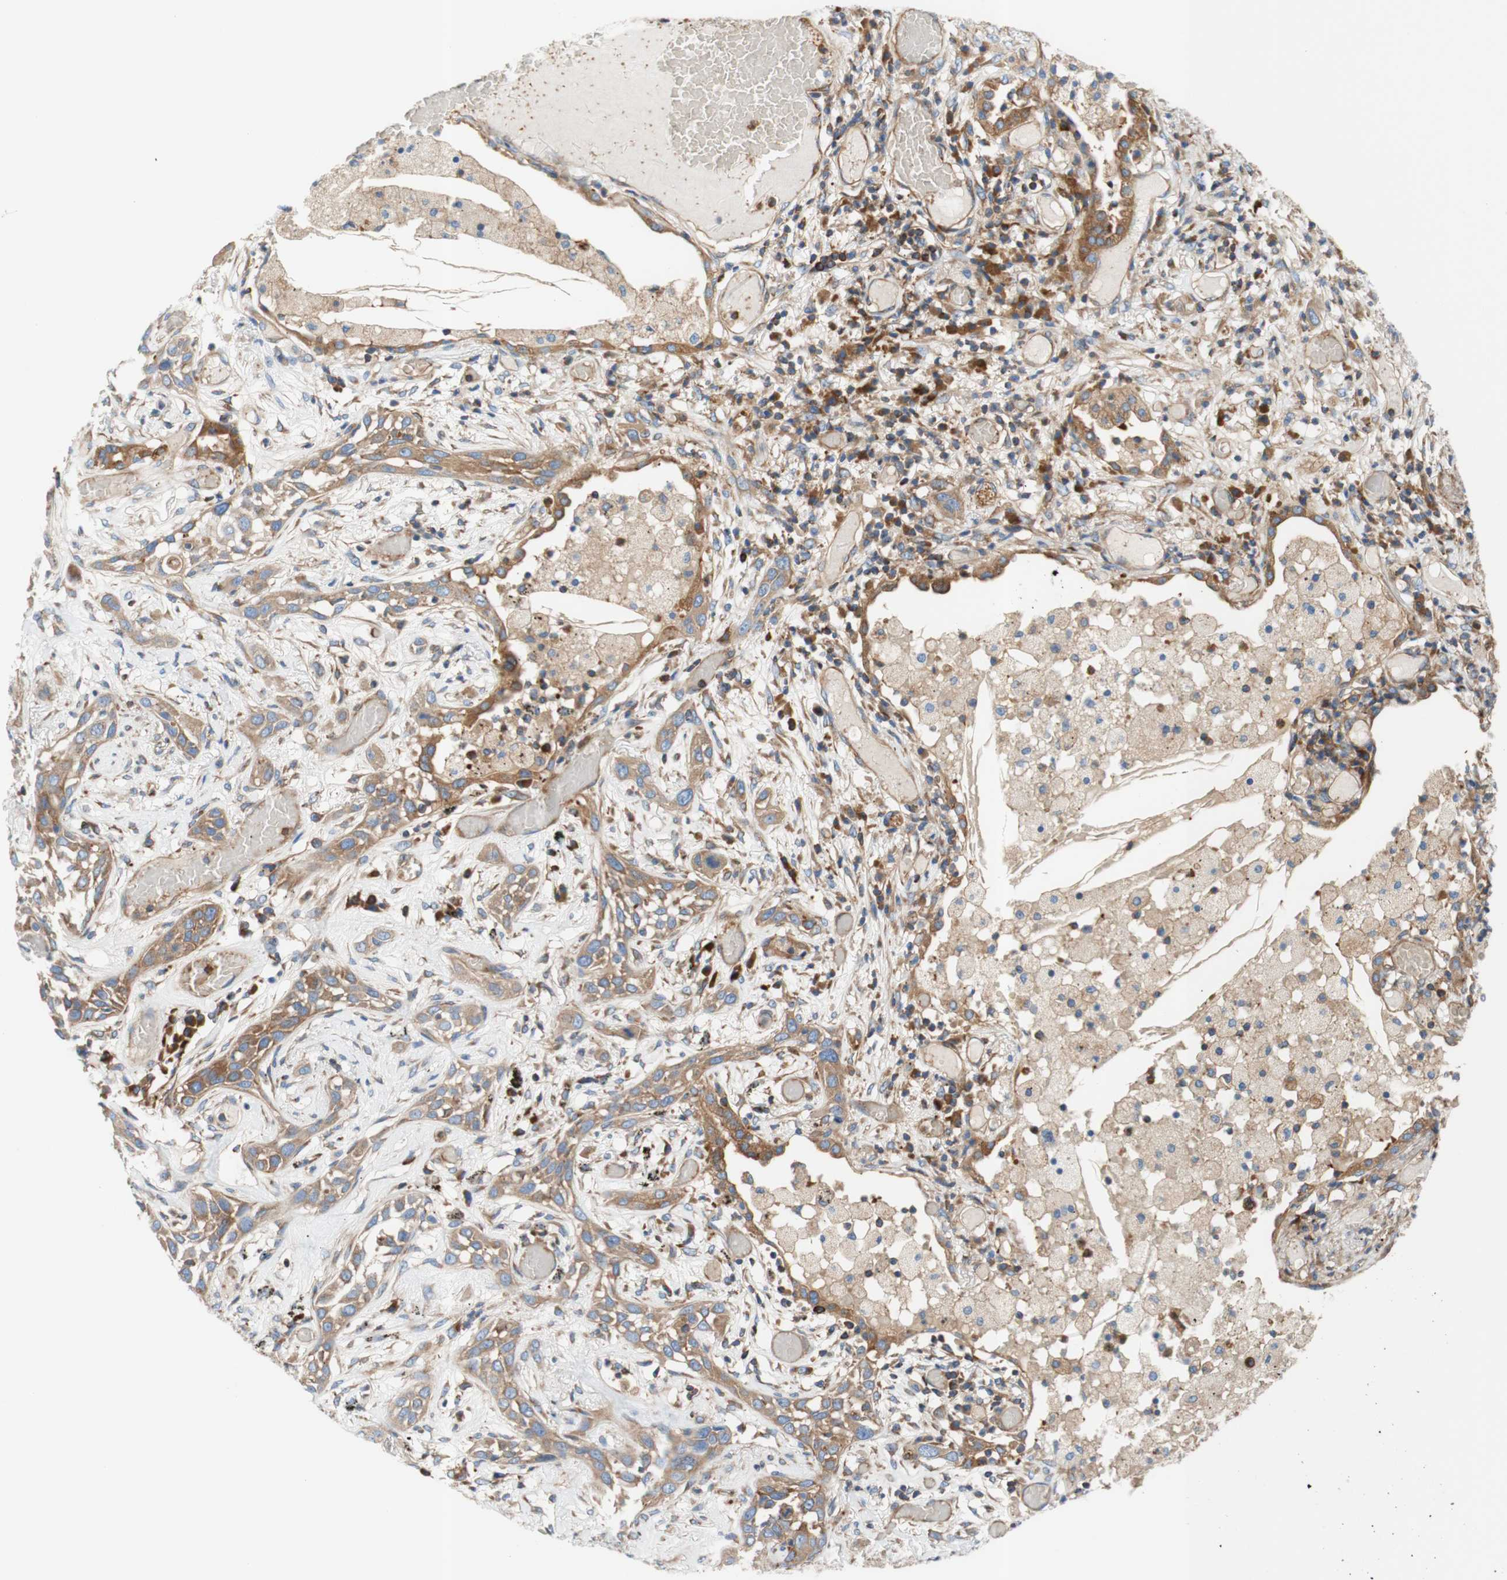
{"staining": {"intensity": "weak", "quantity": "25%-75%", "location": "cytoplasmic/membranous"}, "tissue": "lung cancer", "cell_type": "Tumor cells", "image_type": "cancer", "snomed": [{"axis": "morphology", "description": "Squamous cell carcinoma, NOS"}, {"axis": "topography", "description": "Lung"}], "caption": "Brown immunohistochemical staining in lung cancer demonstrates weak cytoplasmic/membranous expression in about 25%-75% of tumor cells.", "gene": "STOM", "patient": {"sex": "male", "age": 71}}